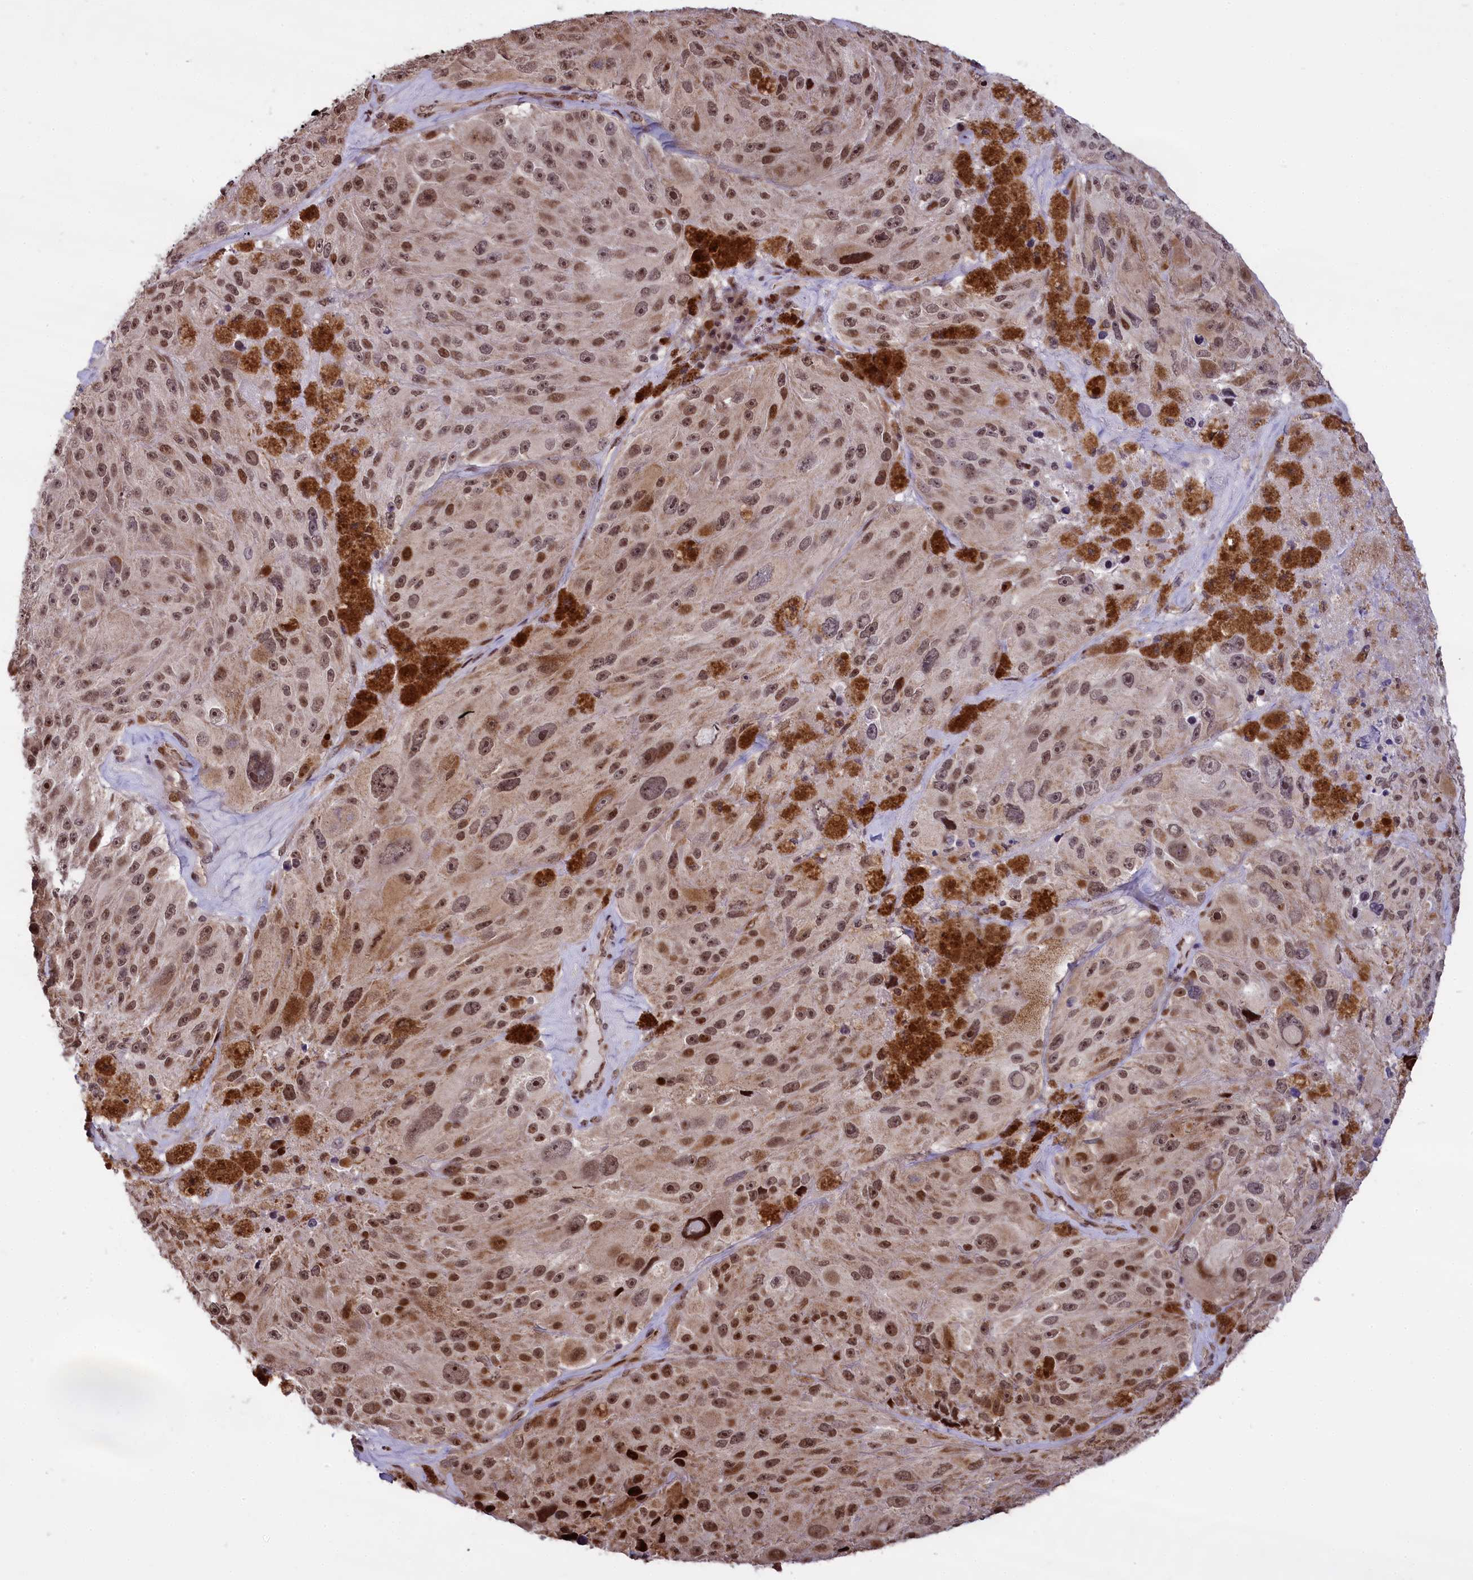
{"staining": {"intensity": "moderate", "quantity": ">75%", "location": "nuclear"}, "tissue": "melanoma", "cell_type": "Tumor cells", "image_type": "cancer", "snomed": [{"axis": "morphology", "description": "Malignant melanoma, Metastatic site"}, {"axis": "topography", "description": "Lymph node"}], "caption": "A photomicrograph of melanoma stained for a protein displays moderate nuclear brown staining in tumor cells. Nuclei are stained in blue.", "gene": "RELB", "patient": {"sex": "male", "age": 62}}